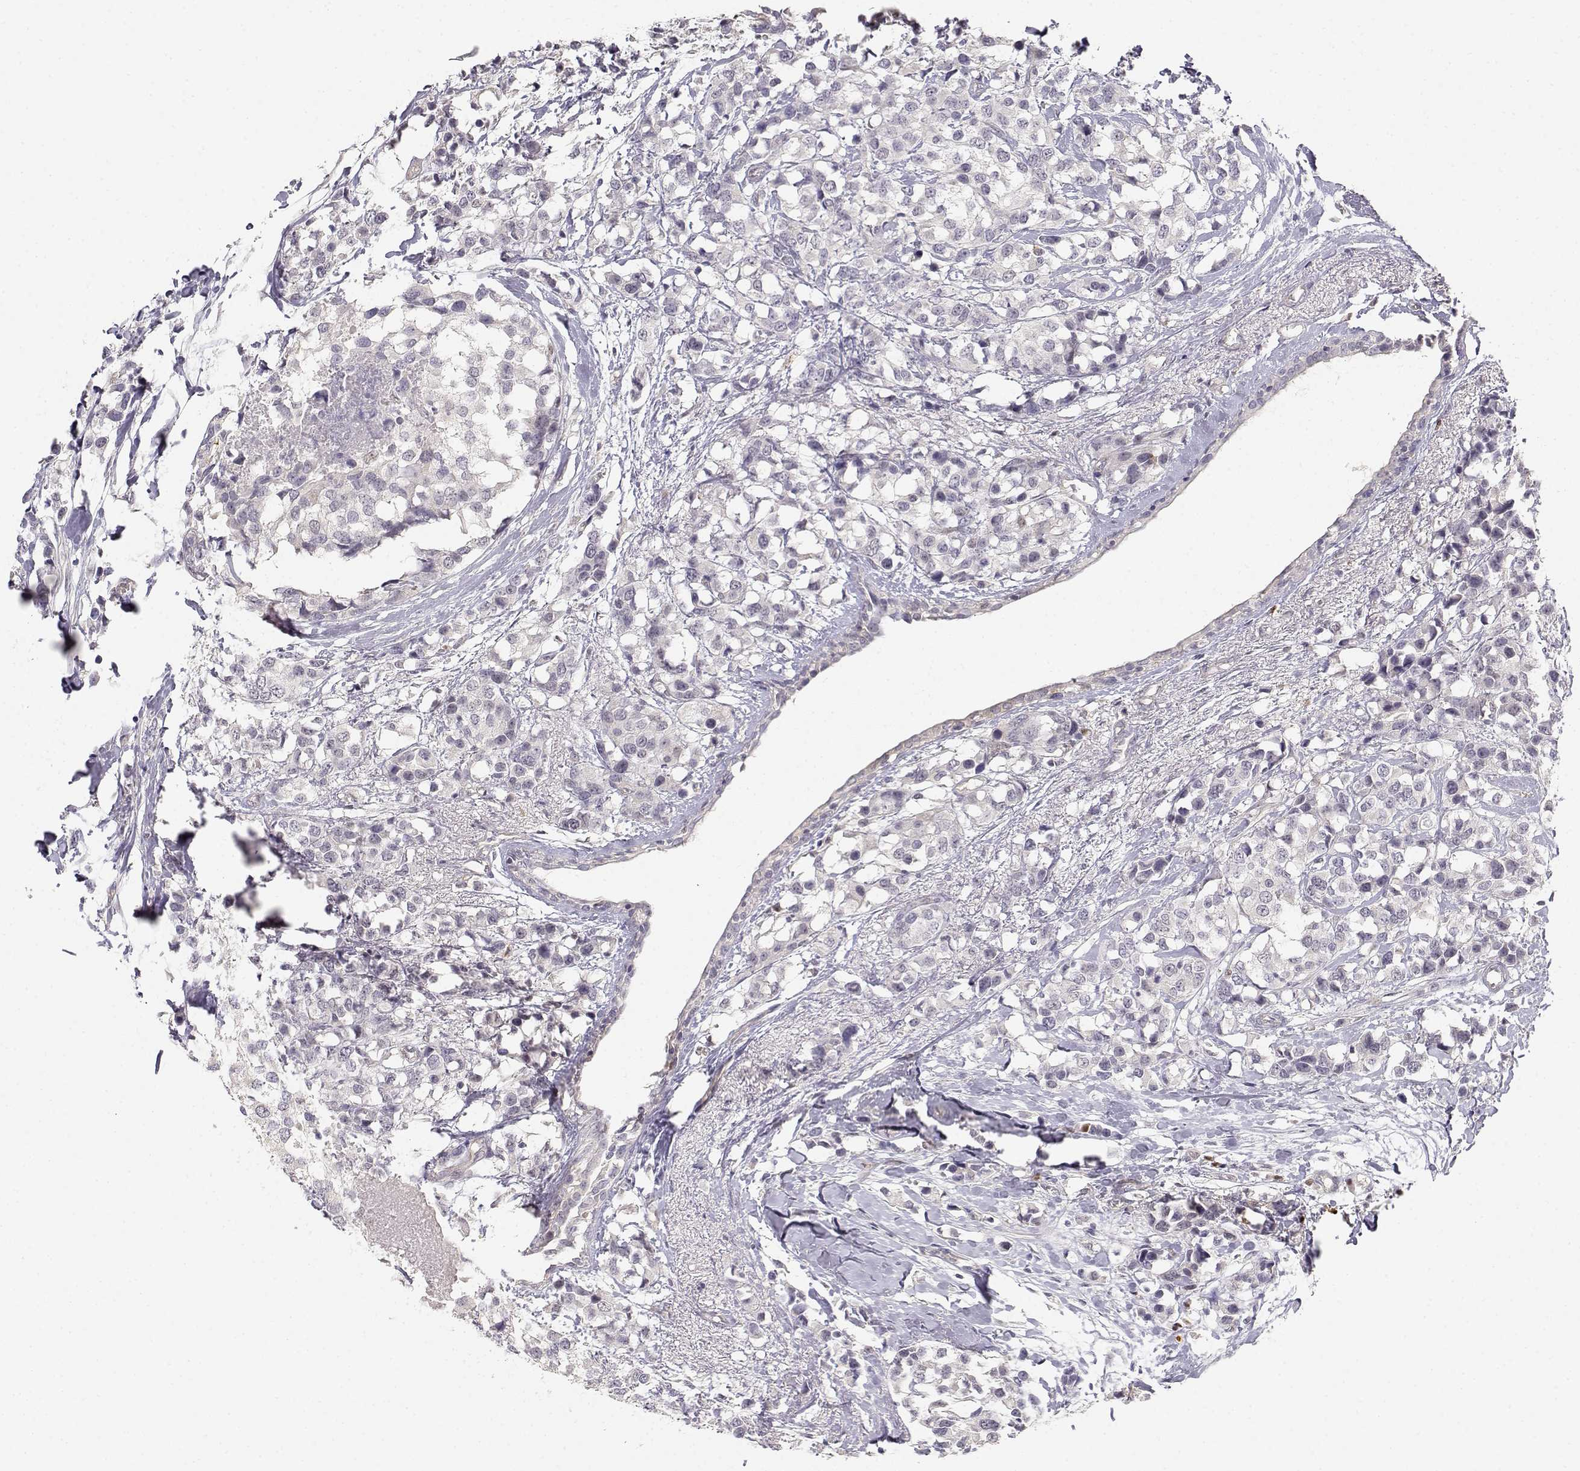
{"staining": {"intensity": "negative", "quantity": "none", "location": "none"}, "tissue": "breast cancer", "cell_type": "Tumor cells", "image_type": "cancer", "snomed": [{"axis": "morphology", "description": "Lobular carcinoma"}, {"axis": "topography", "description": "Breast"}], "caption": "Immunohistochemistry (IHC) histopathology image of neoplastic tissue: human breast cancer (lobular carcinoma) stained with DAB (3,3'-diaminobenzidine) exhibits no significant protein positivity in tumor cells.", "gene": "EAF2", "patient": {"sex": "female", "age": 59}}